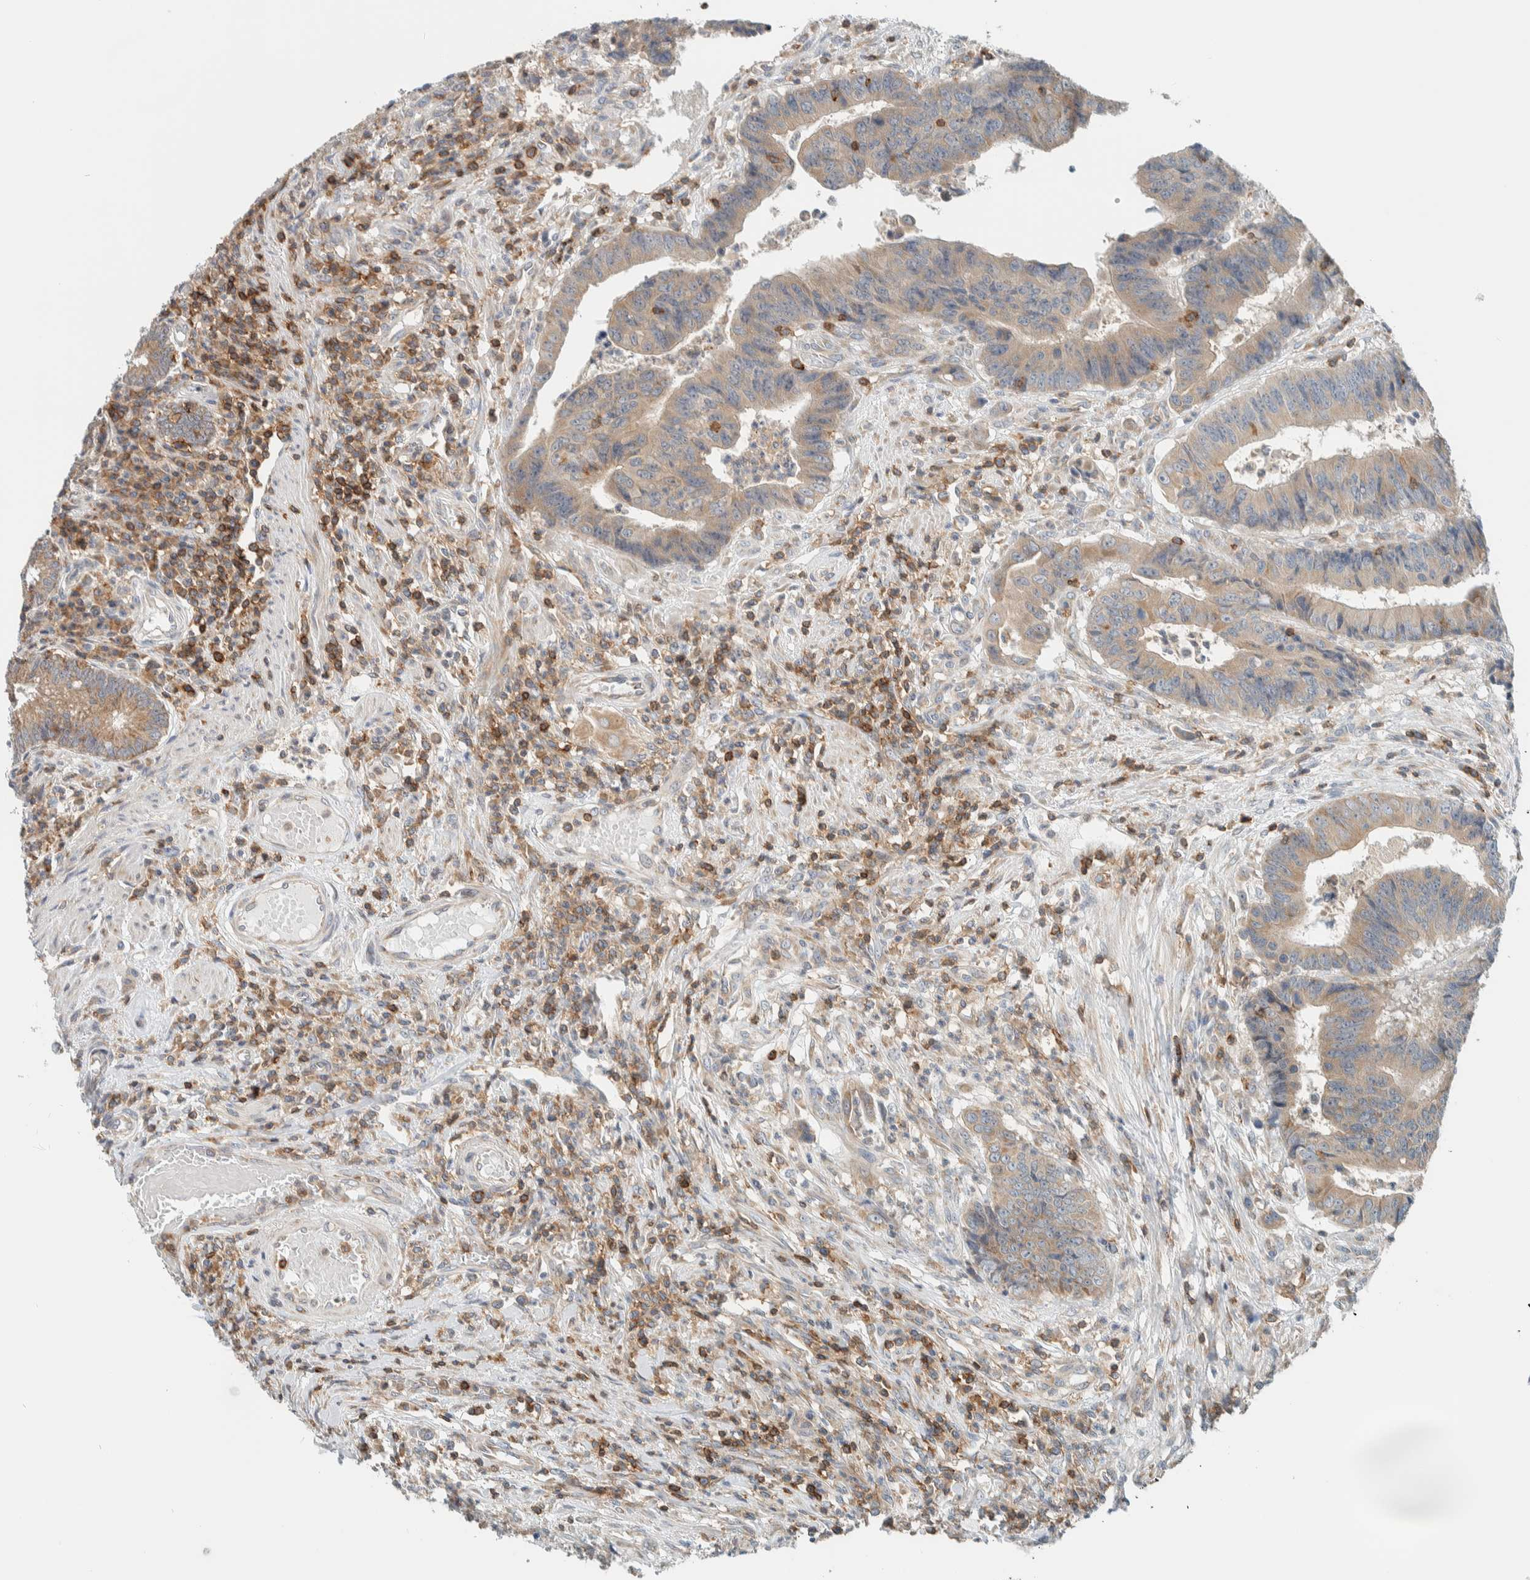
{"staining": {"intensity": "weak", "quantity": ">75%", "location": "cytoplasmic/membranous"}, "tissue": "colorectal cancer", "cell_type": "Tumor cells", "image_type": "cancer", "snomed": [{"axis": "morphology", "description": "Adenocarcinoma, NOS"}, {"axis": "topography", "description": "Rectum"}], "caption": "DAB (3,3'-diaminobenzidine) immunohistochemical staining of adenocarcinoma (colorectal) displays weak cytoplasmic/membranous protein staining in about >75% of tumor cells.", "gene": "CCDC57", "patient": {"sex": "male", "age": 84}}